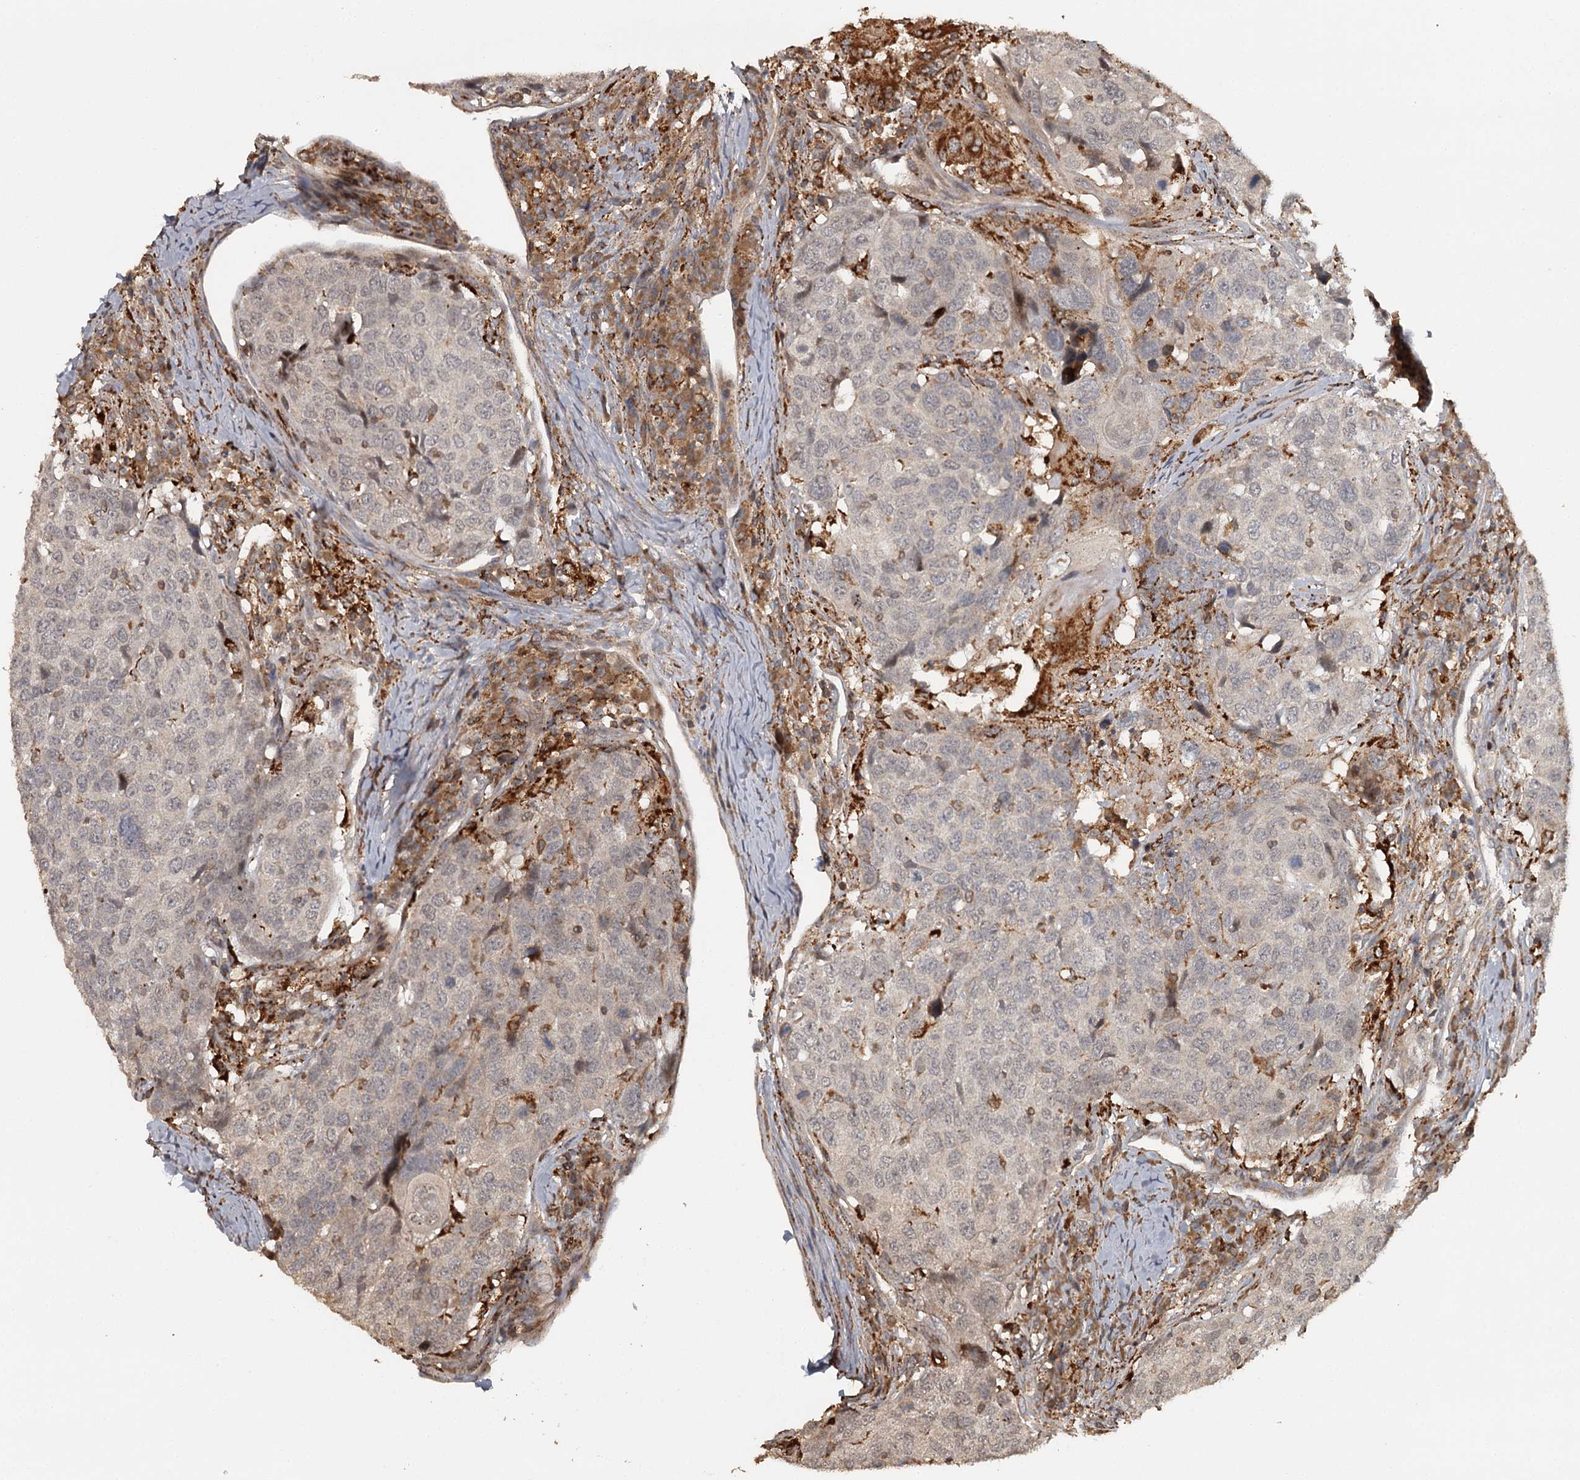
{"staining": {"intensity": "negative", "quantity": "none", "location": "none"}, "tissue": "head and neck cancer", "cell_type": "Tumor cells", "image_type": "cancer", "snomed": [{"axis": "morphology", "description": "Squamous cell carcinoma, NOS"}, {"axis": "topography", "description": "Head-Neck"}], "caption": "Image shows no significant protein expression in tumor cells of head and neck squamous cell carcinoma. (DAB IHC, high magnification).", "gene": "FAXC", "patient": {"sex": "male", "age": 66}}